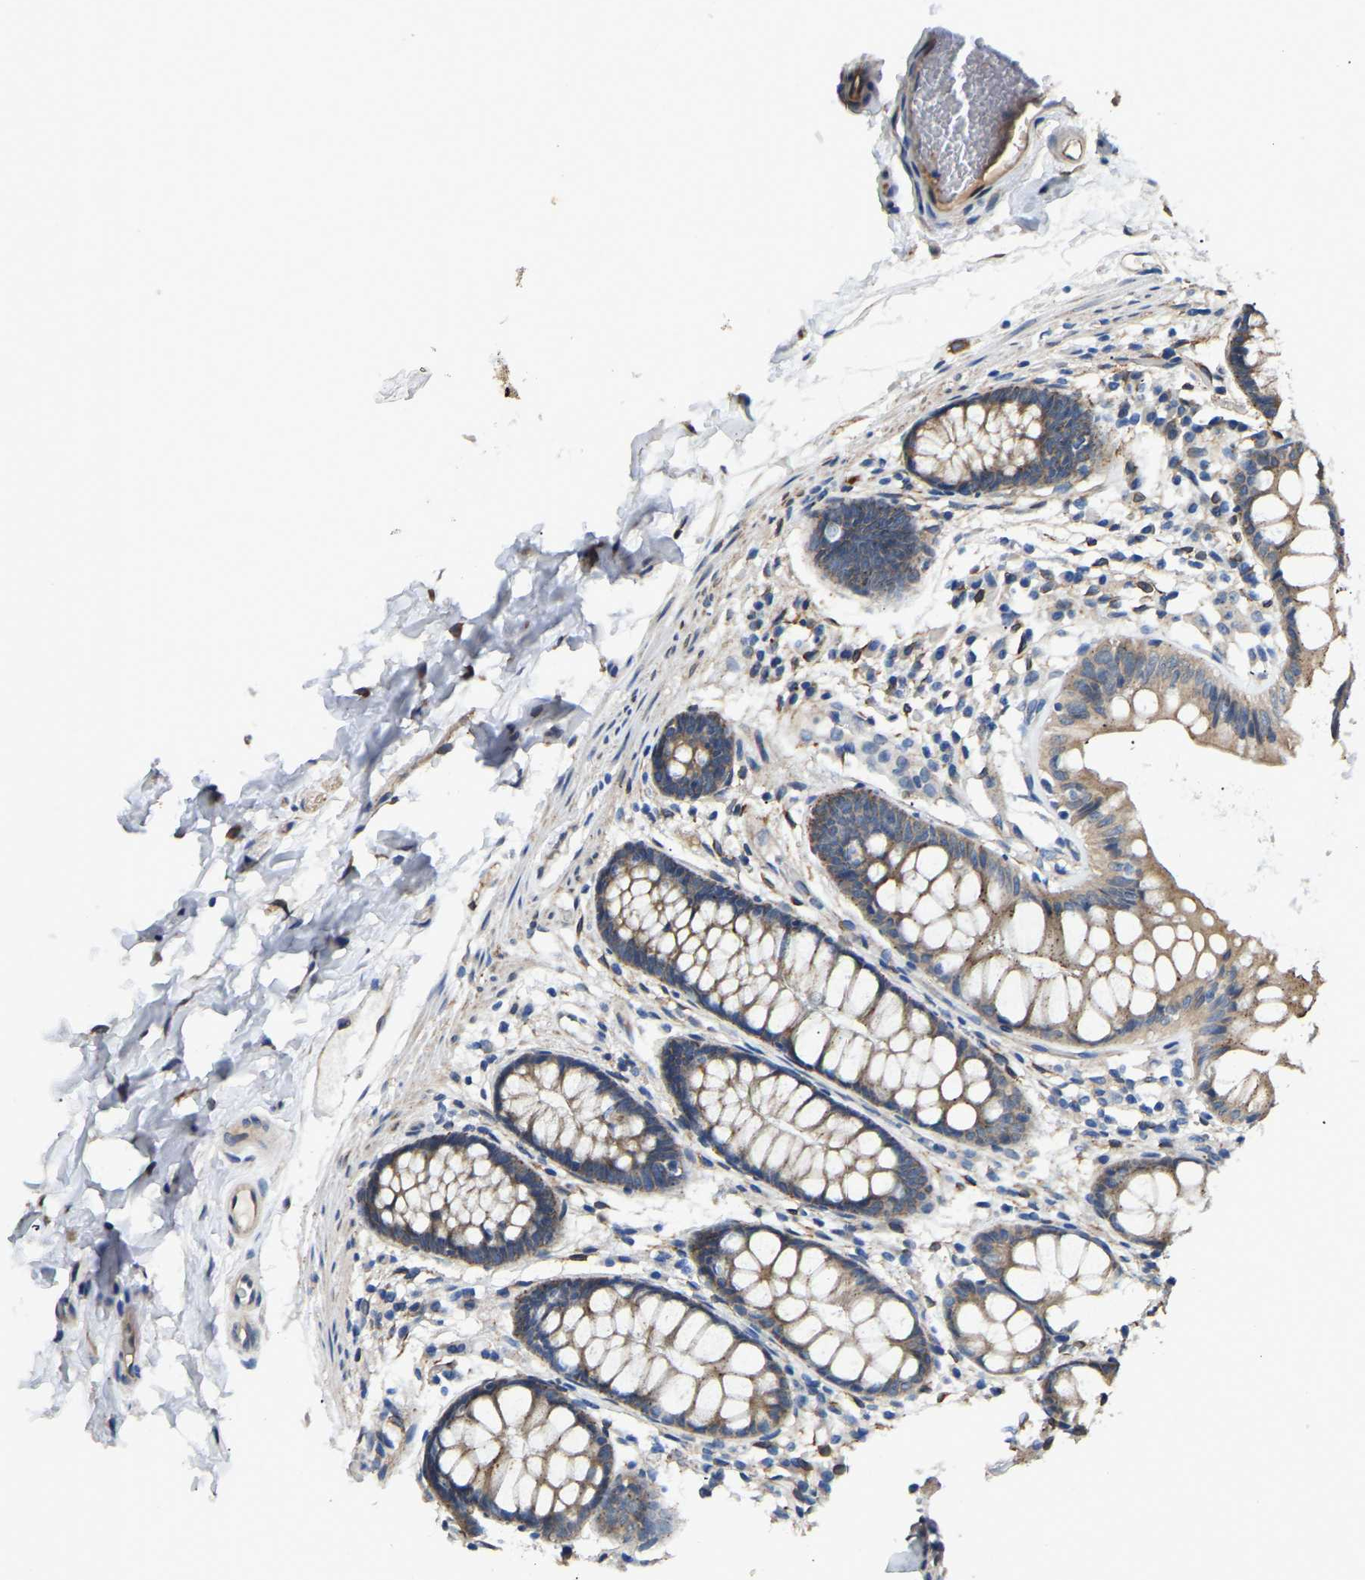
{"staining": {"intensity": "negative", "quantity": "none", "location": "none"}, "tissue": "colon", "cell_type": "Endothelial cells", "image_type": "normal", "snomed": [{"axis": "morphology", "description": "Normal tissue, NOS"}, {"axis": "topography", "description": "Colon"}], "caption": "The histopathology image displays no staining of endothelial cells in benign colon.", "gene": "ARL6IP5", "patient": {"sex": "female", "age": 56}}